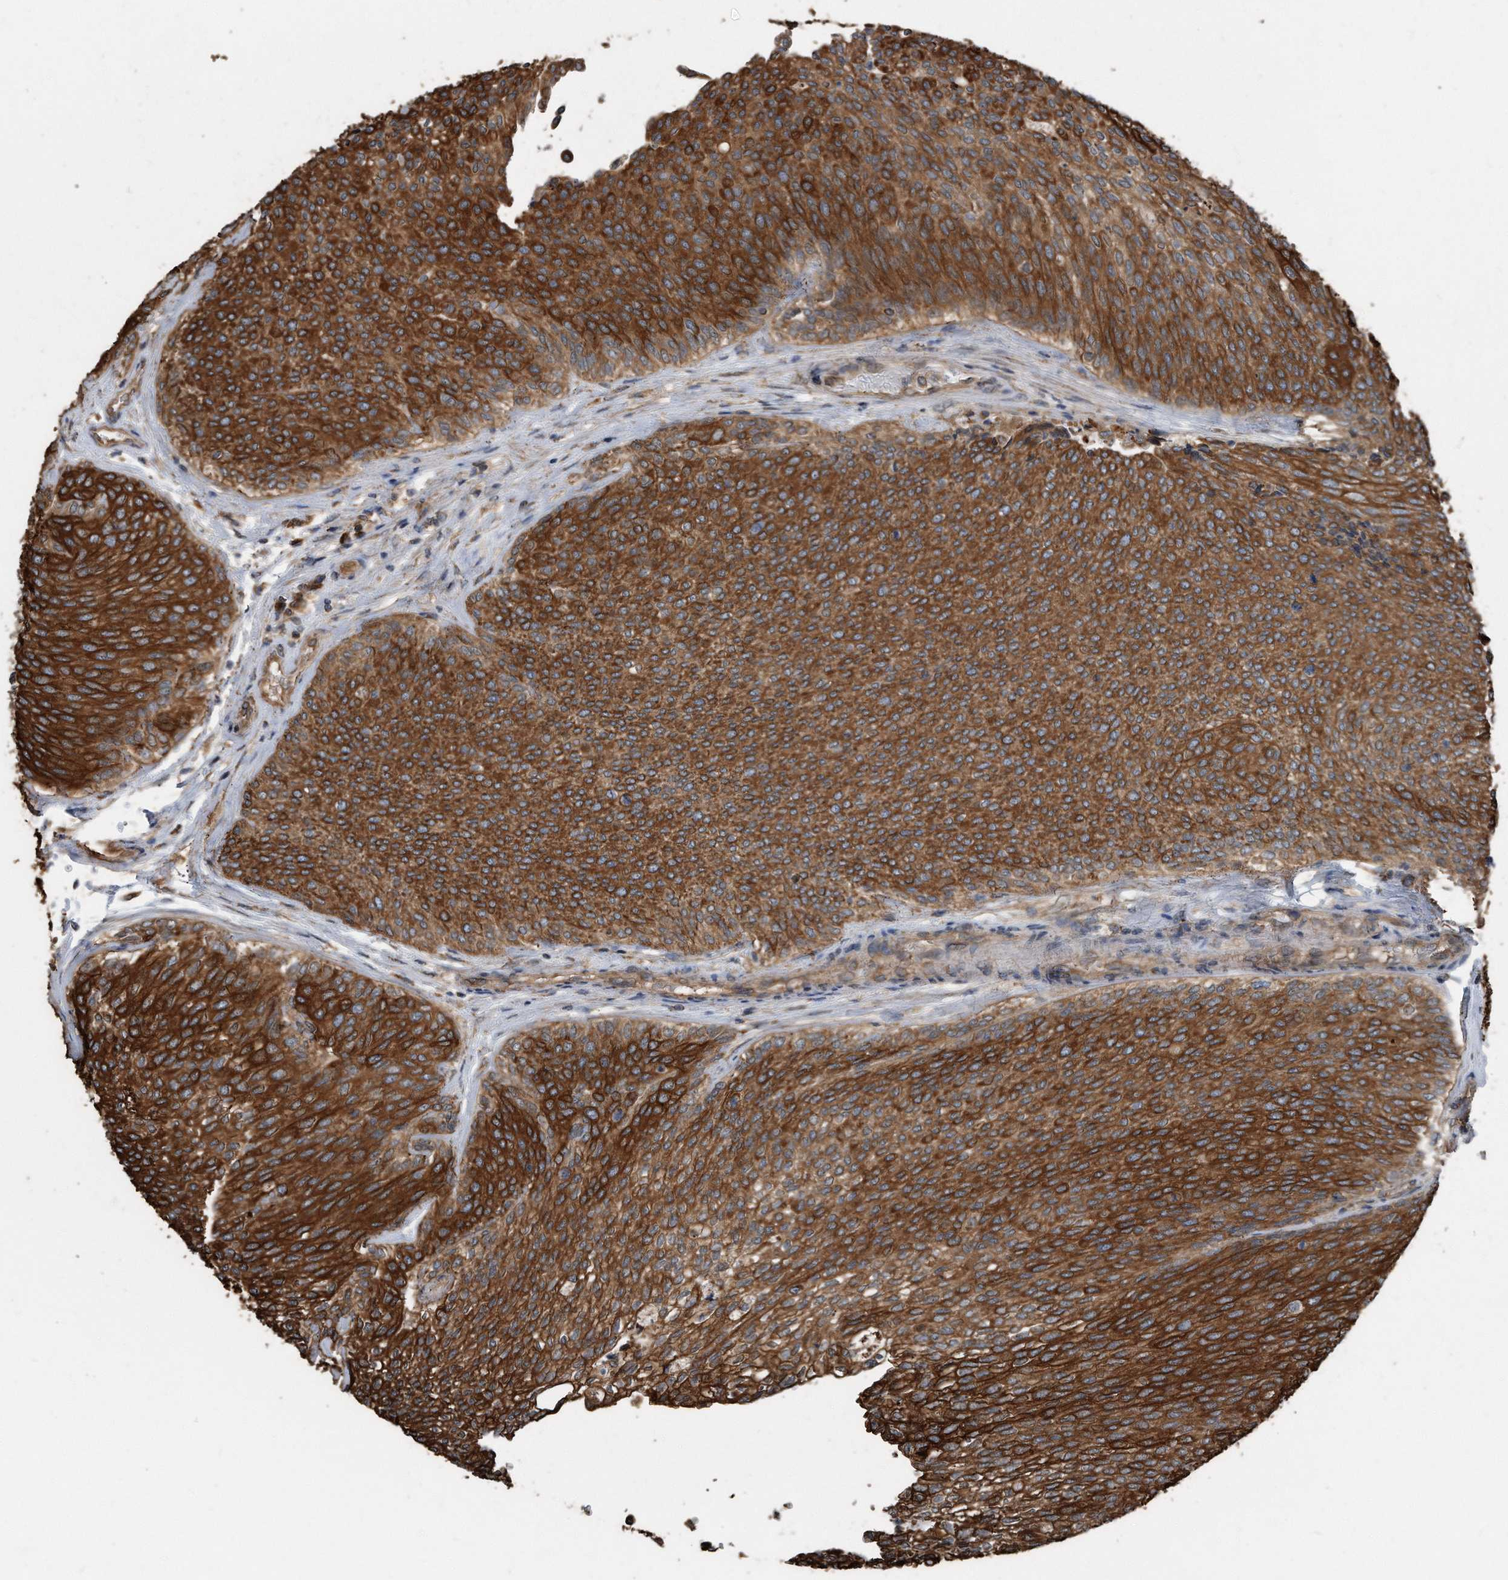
{"staining": {"intensity": "strong", "quantity": ">75%", "location": "cytoplasmic/membranous"}, "tissue": "urothelial cancer", "cell_type": "Tumor cells", "image_type": "cancer", "snomed": [{"axis": "morphology", "description": "Urothelial carcinoma, Low grade"}, {"axis": "topography", "description": "Urinary bladder"}], "caption": "Immunohistochemical staining of low-grade urothelial carcinoma exhibits high levels of strong cytoplasmic/membranous protein staining in approximately >75% of tumor cells.", "gene": "FAM136A", "patient": {"sex": "female", "age": 79}}